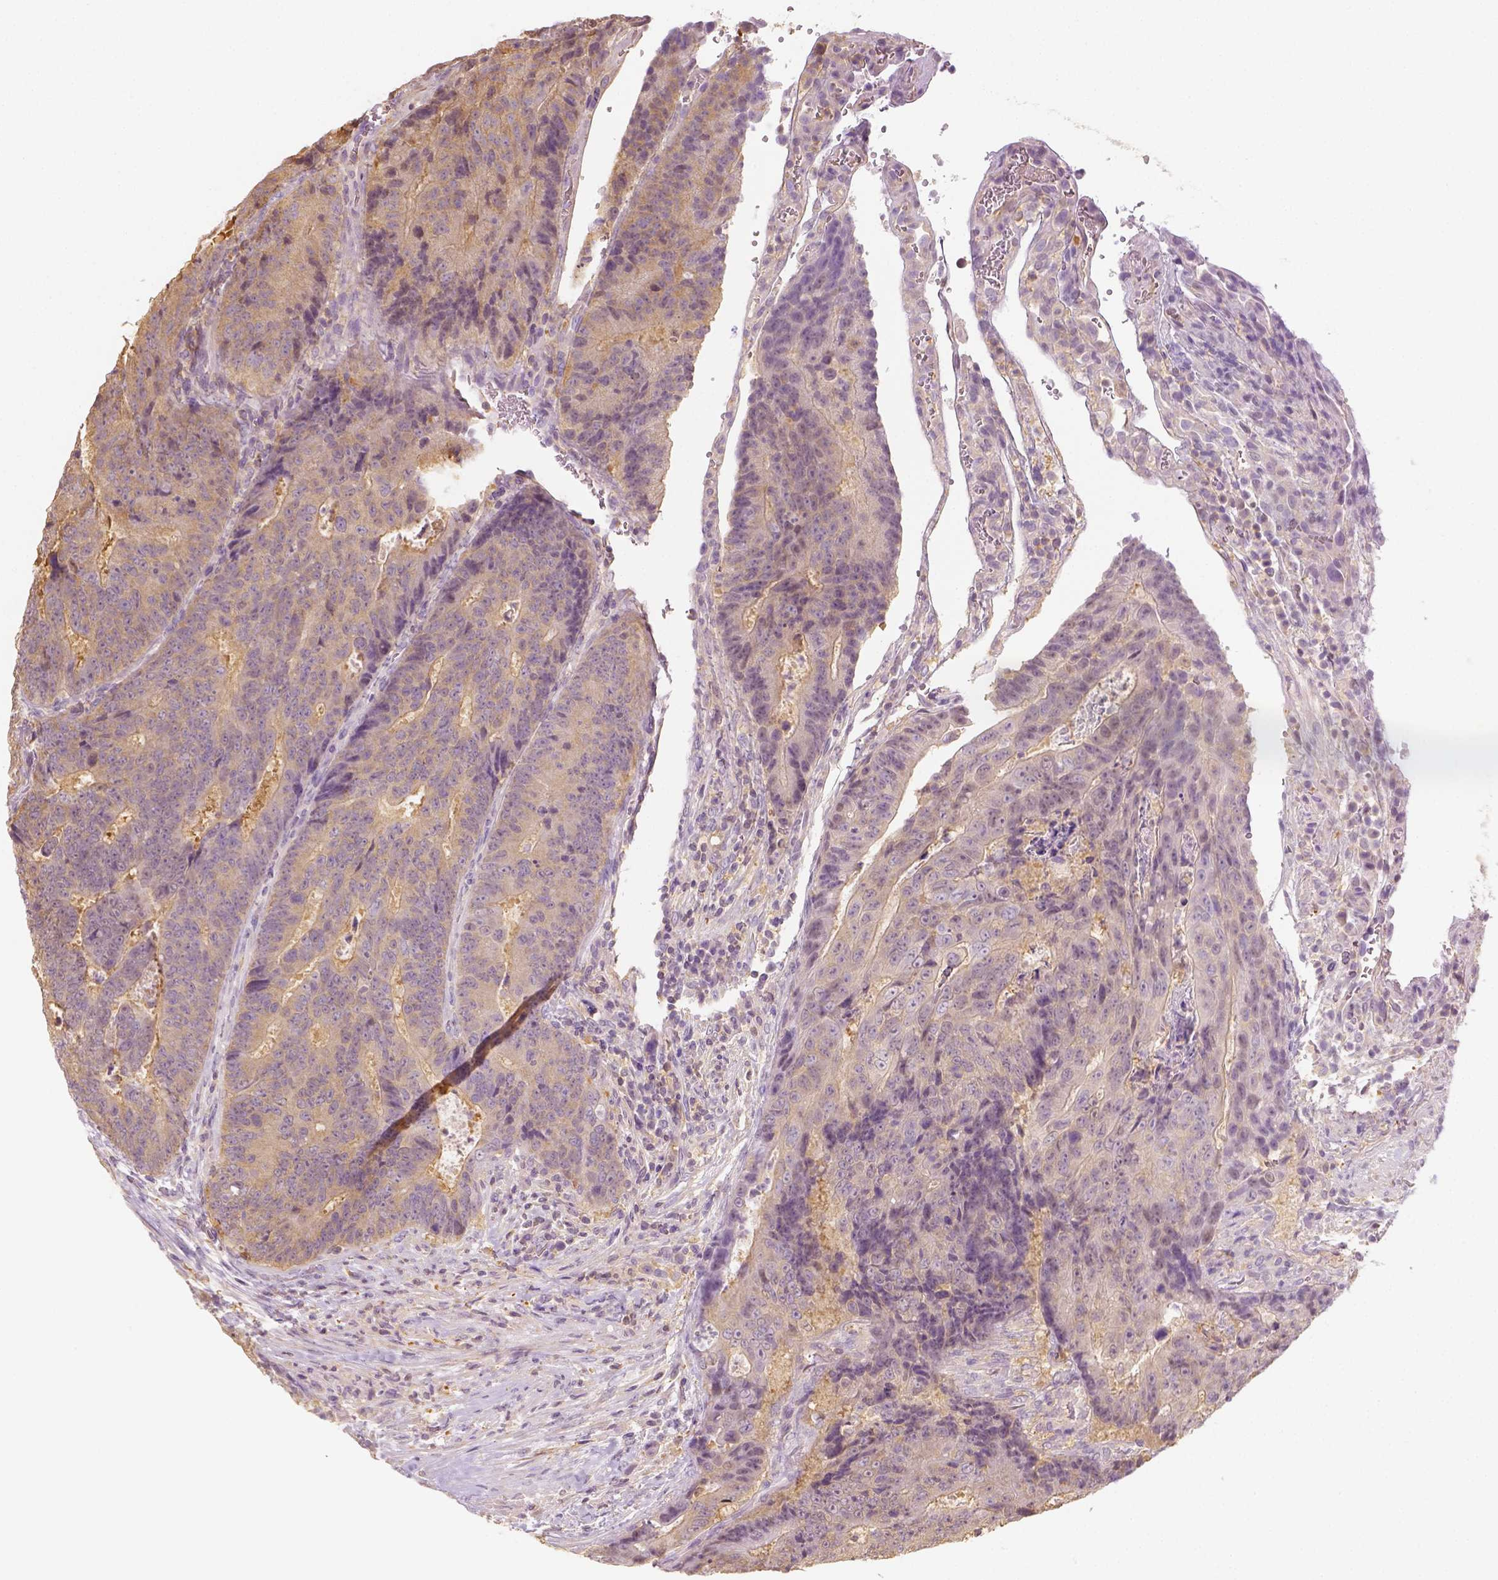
{"staining": {"intensity": "weak", "quantity": ">75%", "location": "cytoplasmic/membranous"}, "tissue": "colorectal cancer", "cell_type": "Tumor cells", "image_type": "cancer", "snomed": [{"axis": "morphology", "description": "Adenocarcinoma, NOS"}, {"axis": "topography", "description": "Colon"}], "caption": "High-magnification brightfield microscopy of adenocarcinoma (colorectal) stained with DAB (3,3'-diaminobenzidine) (brown) and counterstained with hematoxylin (blue). tumor cells exhibit weak cytoplasmic/membranous positivity is appreciated in about>75% of cells. Nuclei are stained in blue.", "gene": "EPHB1", "patient": {"sex": "female", "age": 48}}